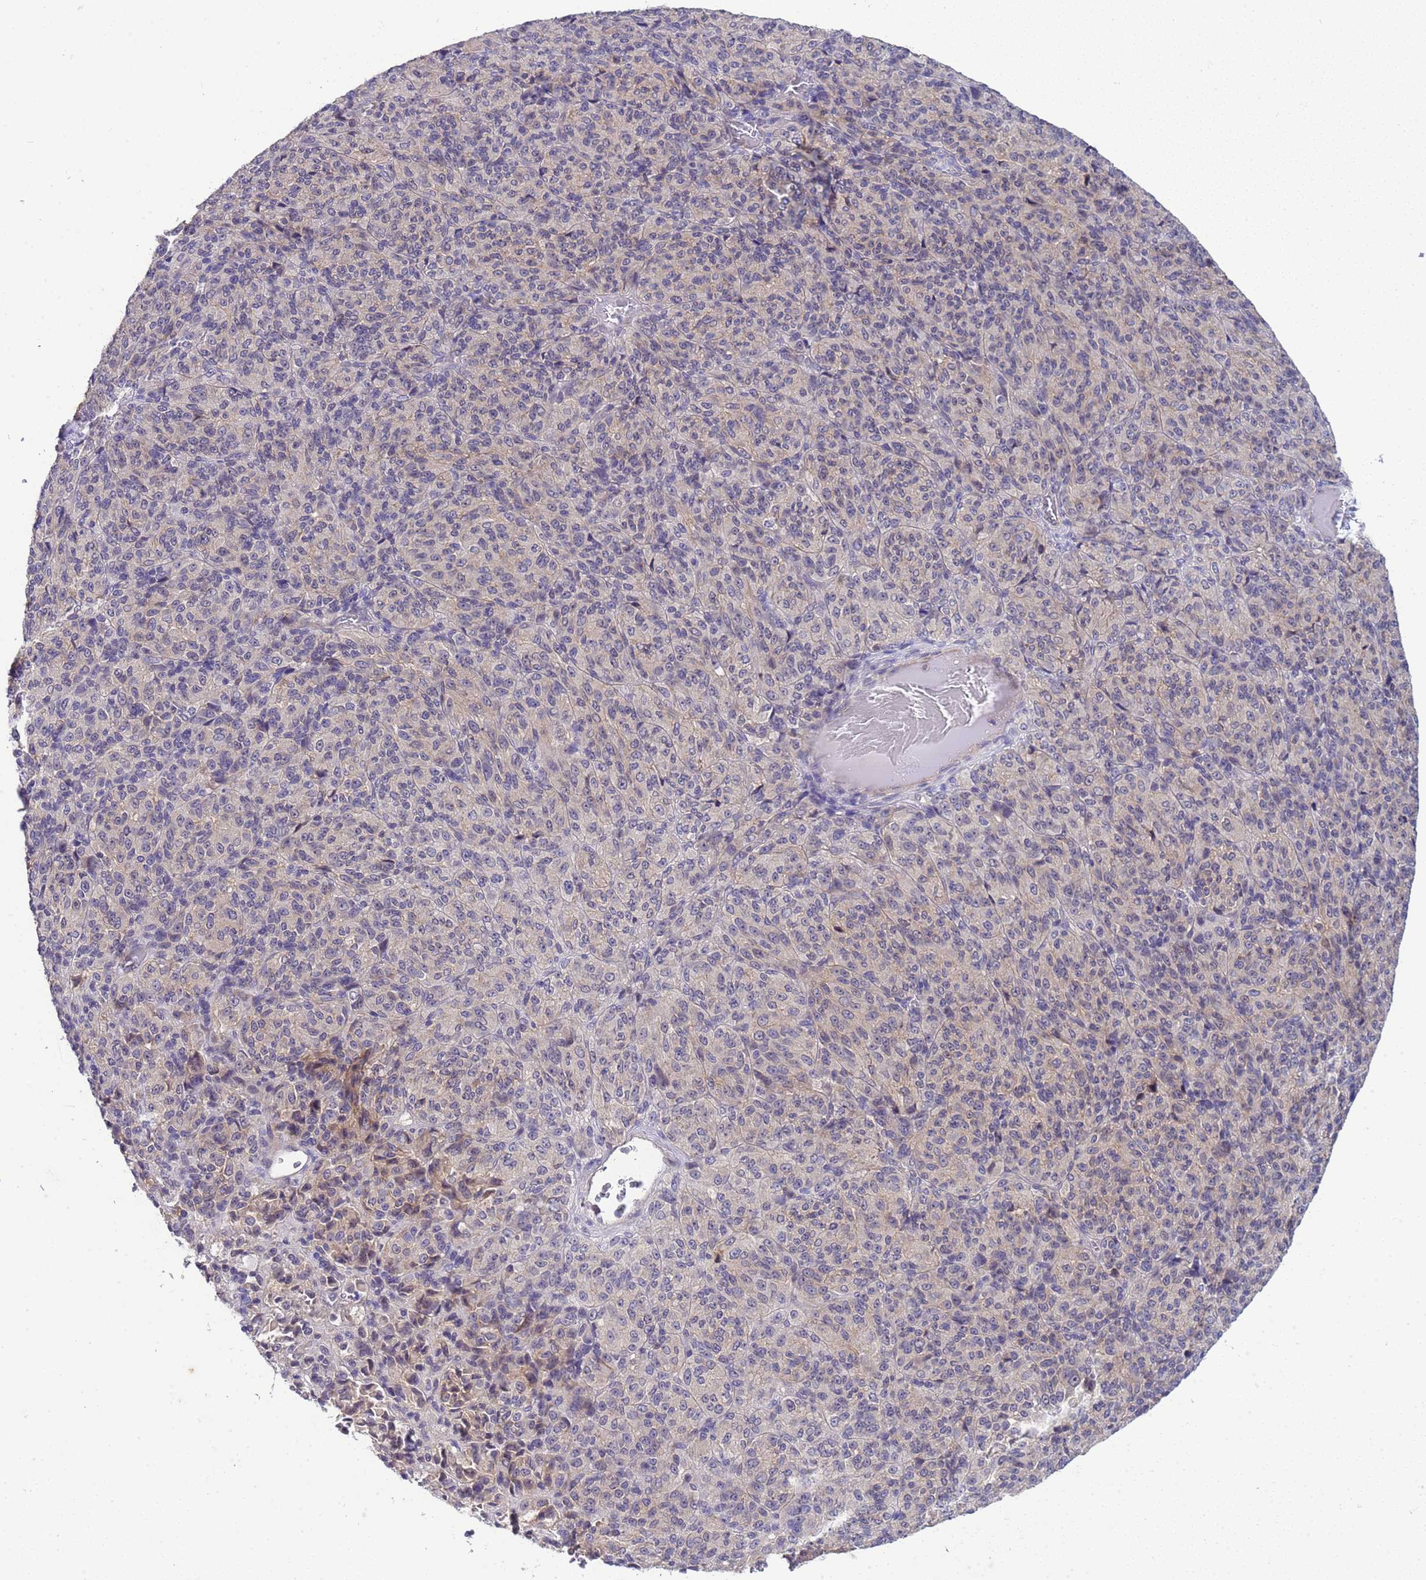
{"staining": {"intensity": "negative", "quantity": "none", "location": "none"}, "tissue": "melanoma", "cell_type": "Tumor cells", "image_type": "cancer", "snomed": [{"axis": "morphology", "description": "Malignant melanoma, Metastatic site"}, {"axis": "topography", "description": "Brain"}], "caption": "Image shows no significant protein staining in tumor cells of melanoma.", "gene": "TRMT10A", "patient": {"sex": "female", "age": 56}}